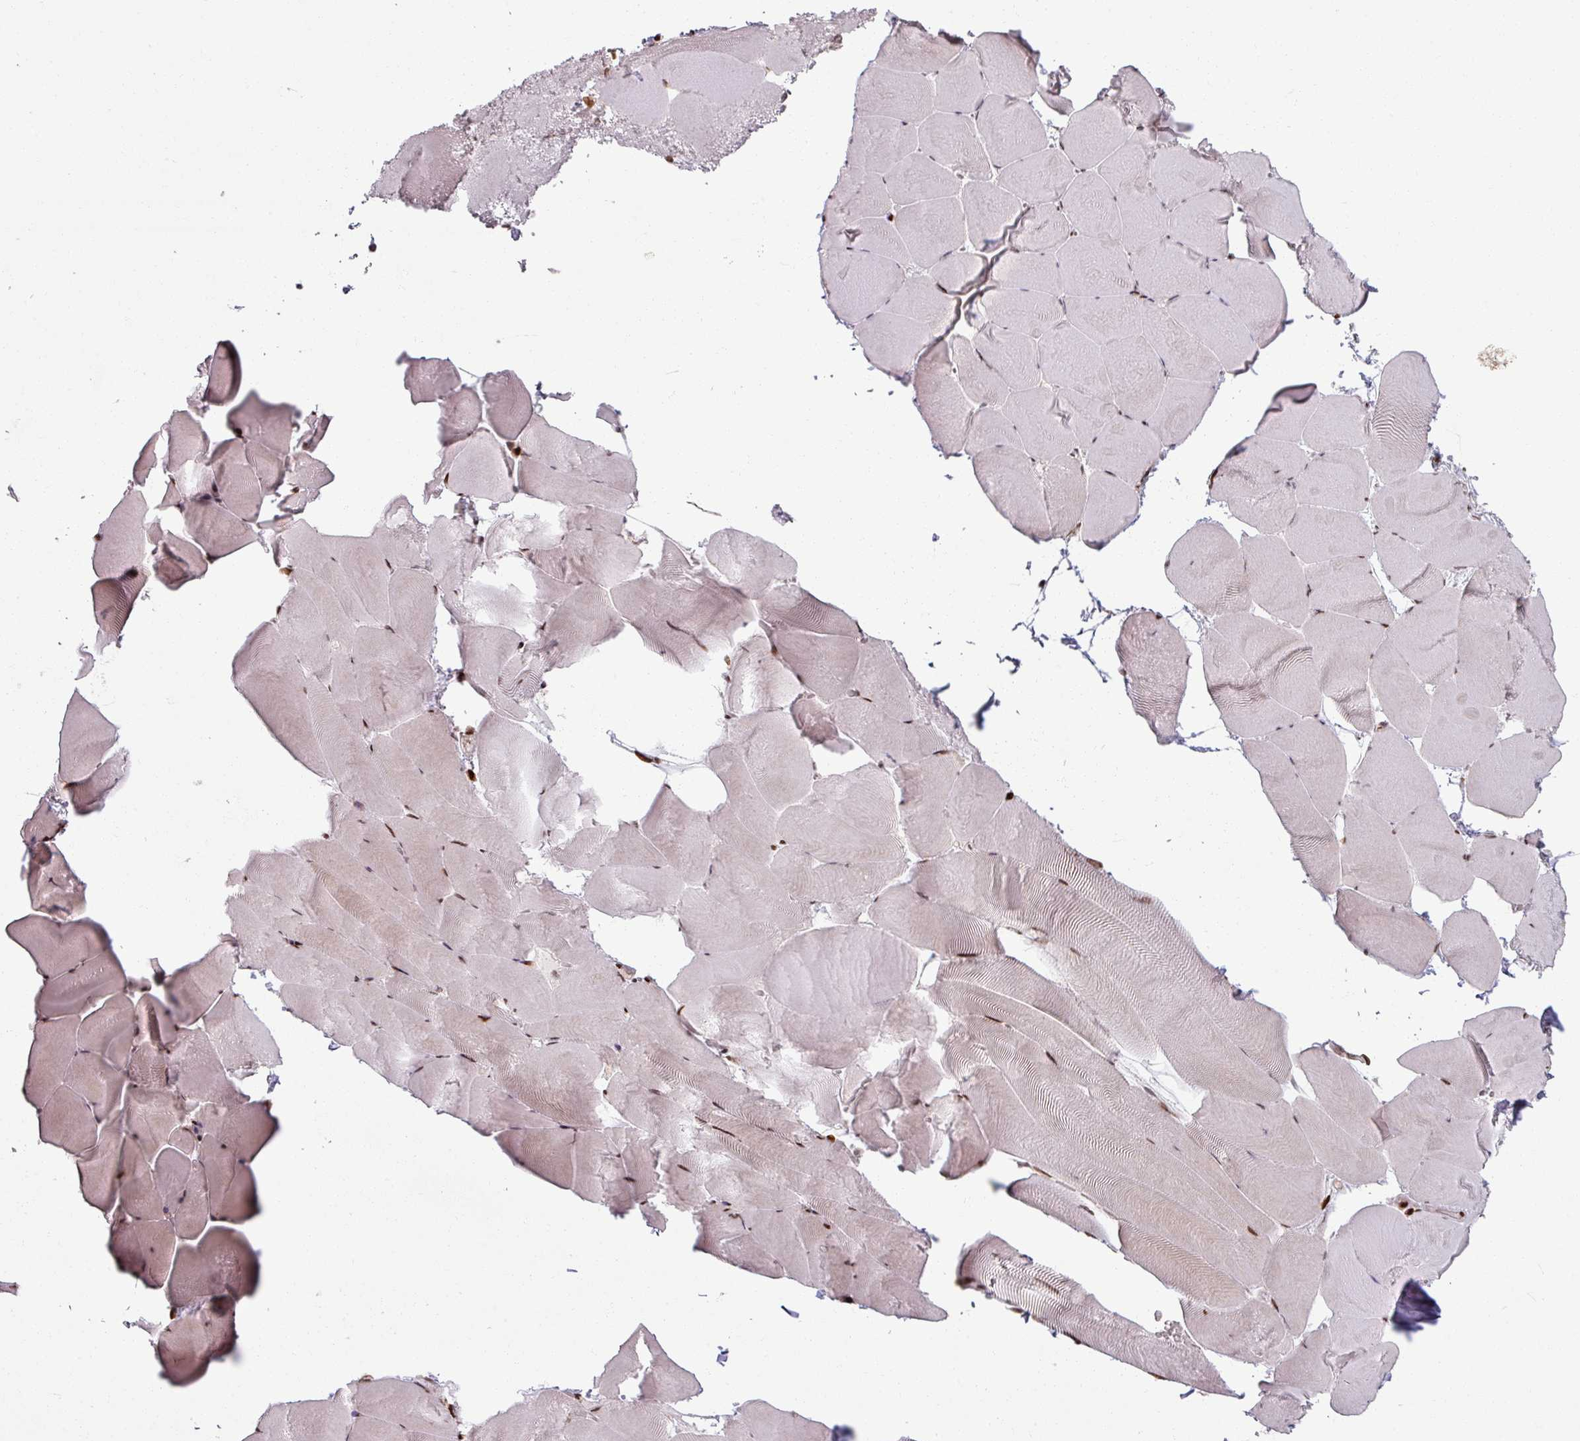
{"staining": {"intensity": "moderate", "quantity": ">75%", "location": "nuclear"}, "tissue": "skeletal muscle", "cell_type": "Myocytes", "image_type": "normal", "snomed": [{"axis": "morphology", "description": "Normal tissue, NOS"}, {"axis": "topography", "description": "Skeletal muscle"}], "caption": "A medium amount of moderate nuclear staining is present in approximately >75% of myocytes in normal skeletal muscle.", "gene": "NCOR1", "patient": {"sex": "female", "age": 64}}